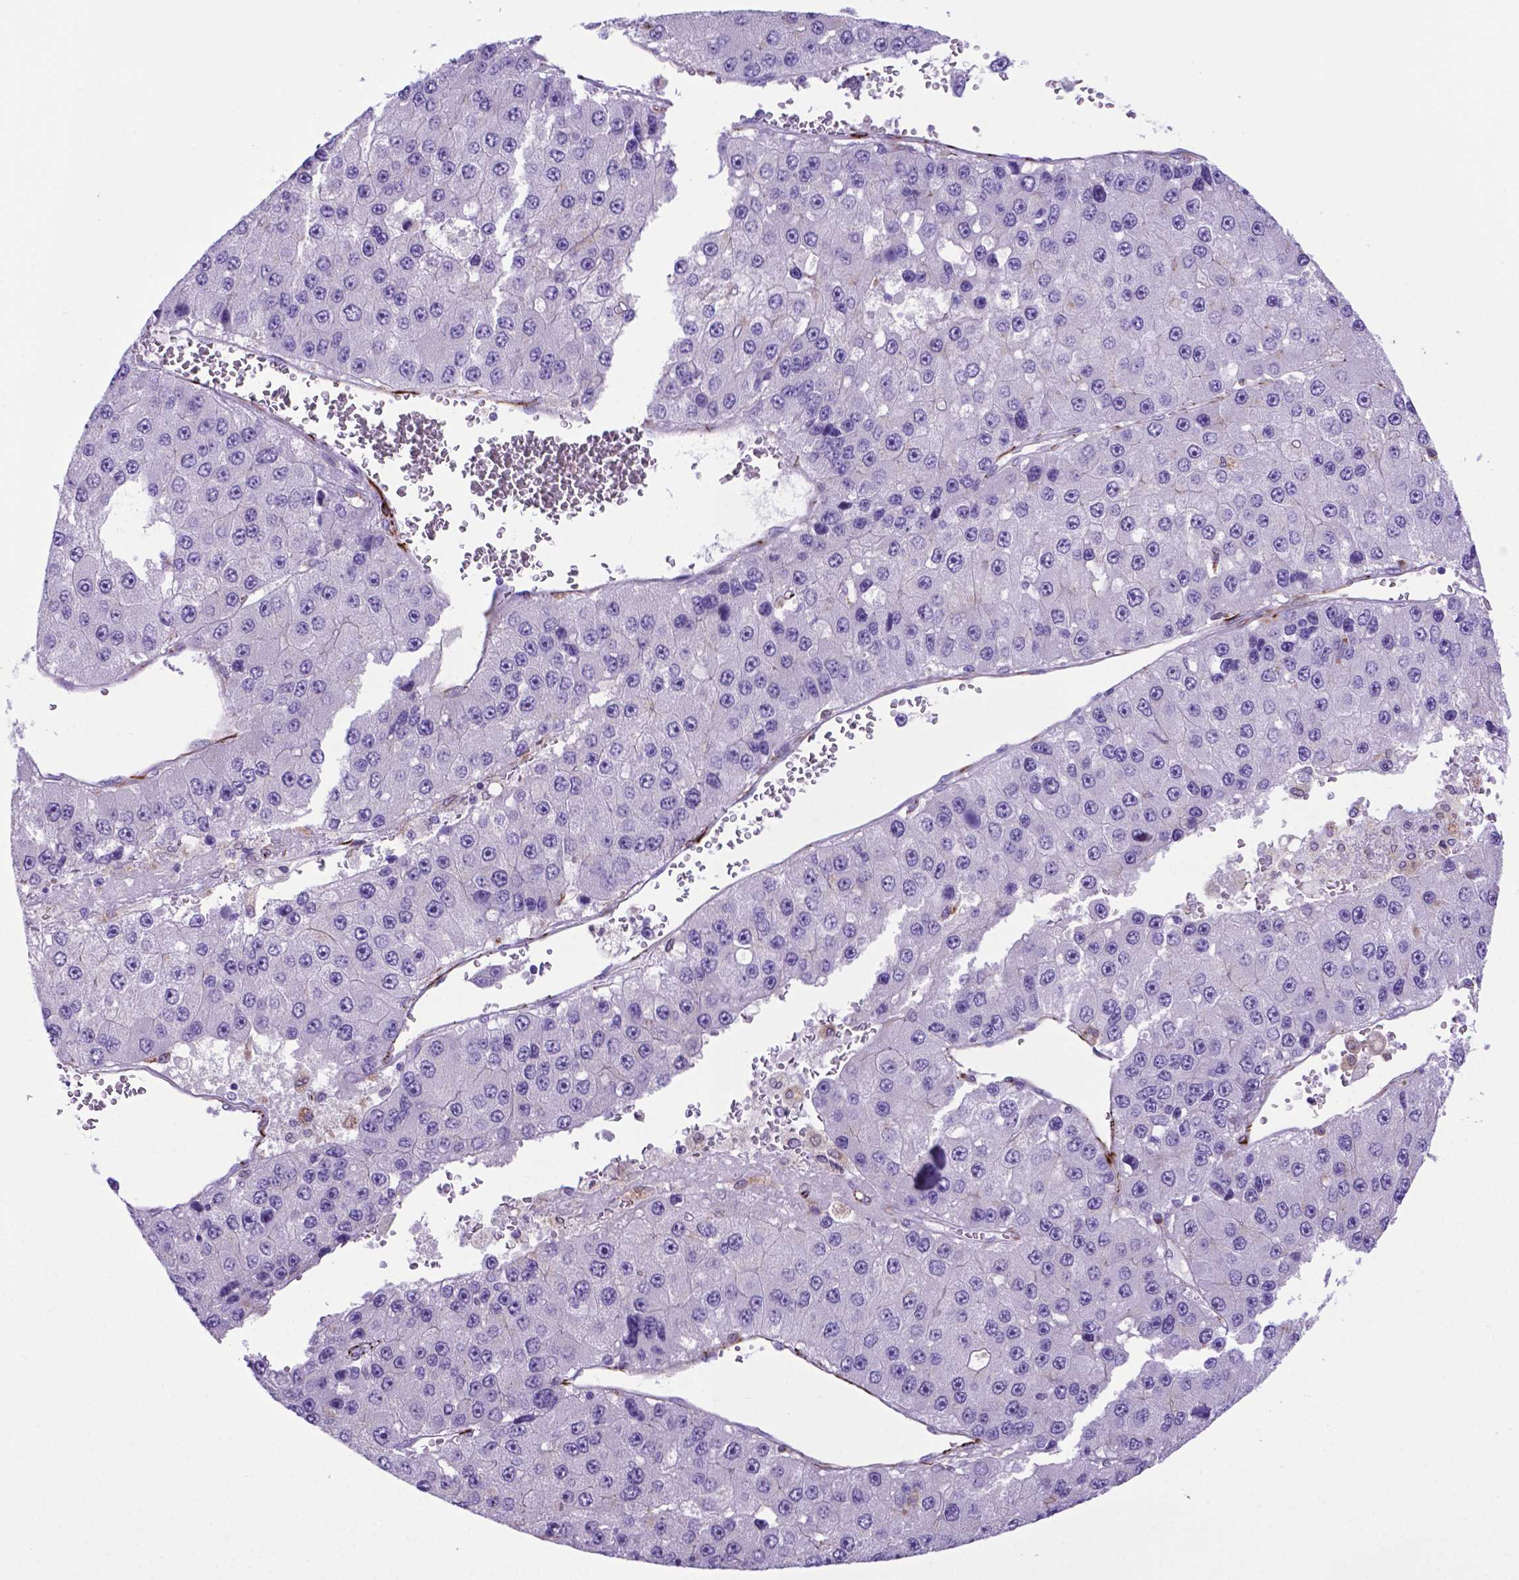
{"staining": {"intensity": "negative", "quantity": "none", "location": "none"}, "tissue": "liver cancer", "cell_type": "Tumor cells", "image_type": "cancer", "snomed": [{"axis": "morphology", "description": "Carcinoma, Hepatocellular, NOS"}, {"axis": "topography", "description": "Liver"}], "caption": "Immunohistochemistry image of liver cancer (hepatocellular carcinoma) stained for a protein (brown), which displays no staining in tumor cells.", "gene": "LZTR1", "patient": {"sex": "female", "age": 73}}